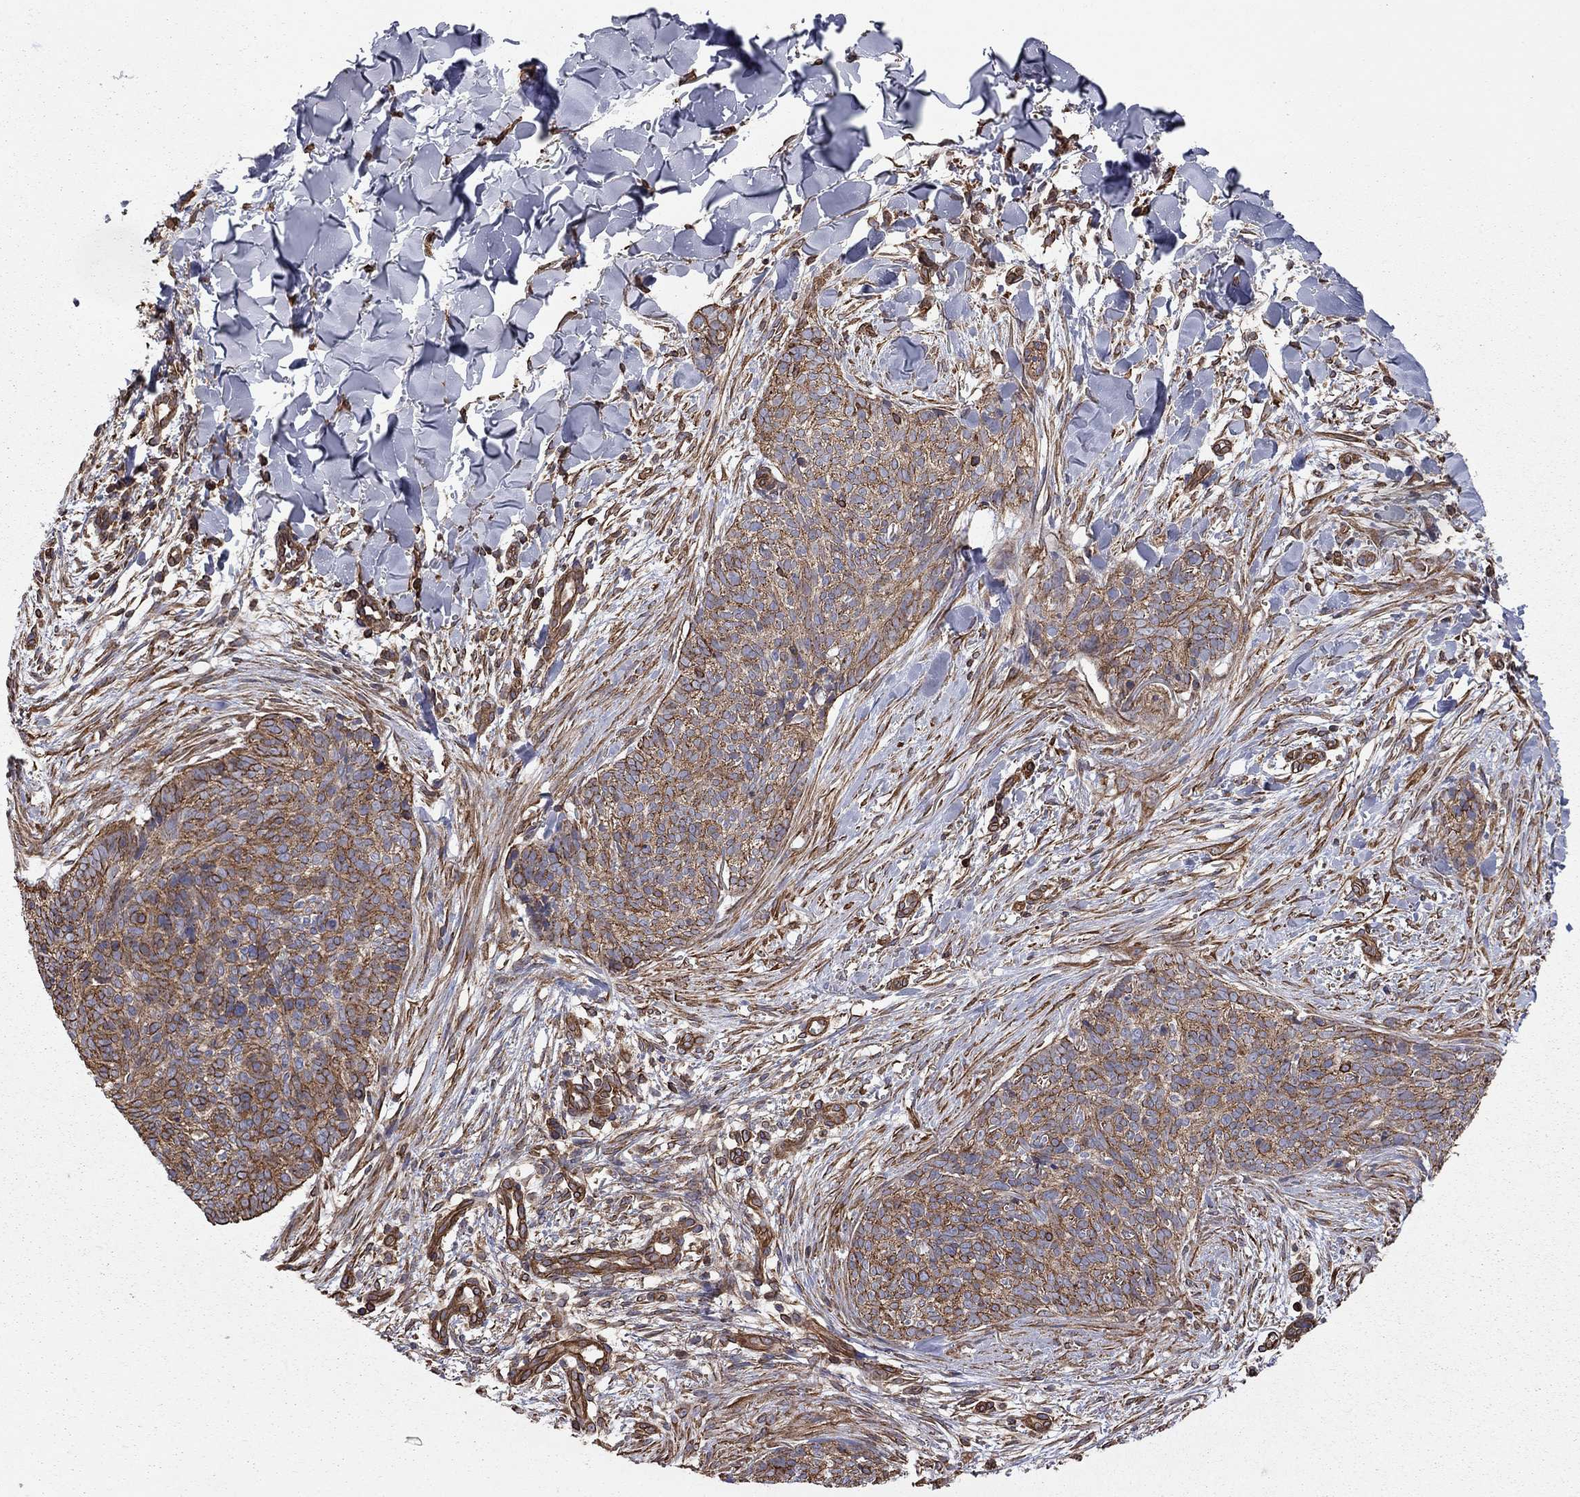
{"staining": {"intensity": "strong", "quantity": ">75%", "location": "cytoplasmic/membranous"}, "tissue": "skin cancer", "cell_type": "Tumor cells", "image_type": "cancer", "snomed": [{"axis": "morphology", "description": "Basal cell carcinoma"}, {"axis": "topography", "description": "Skin"}], "caption": "Strong cytoplasmic/membranous protein expression is identified in approximately >75% of tumor cells in skin cancer (basal cell carcinoma).", "gene": "BICDL2", "patient": {"sex": "male", "age": 64}}